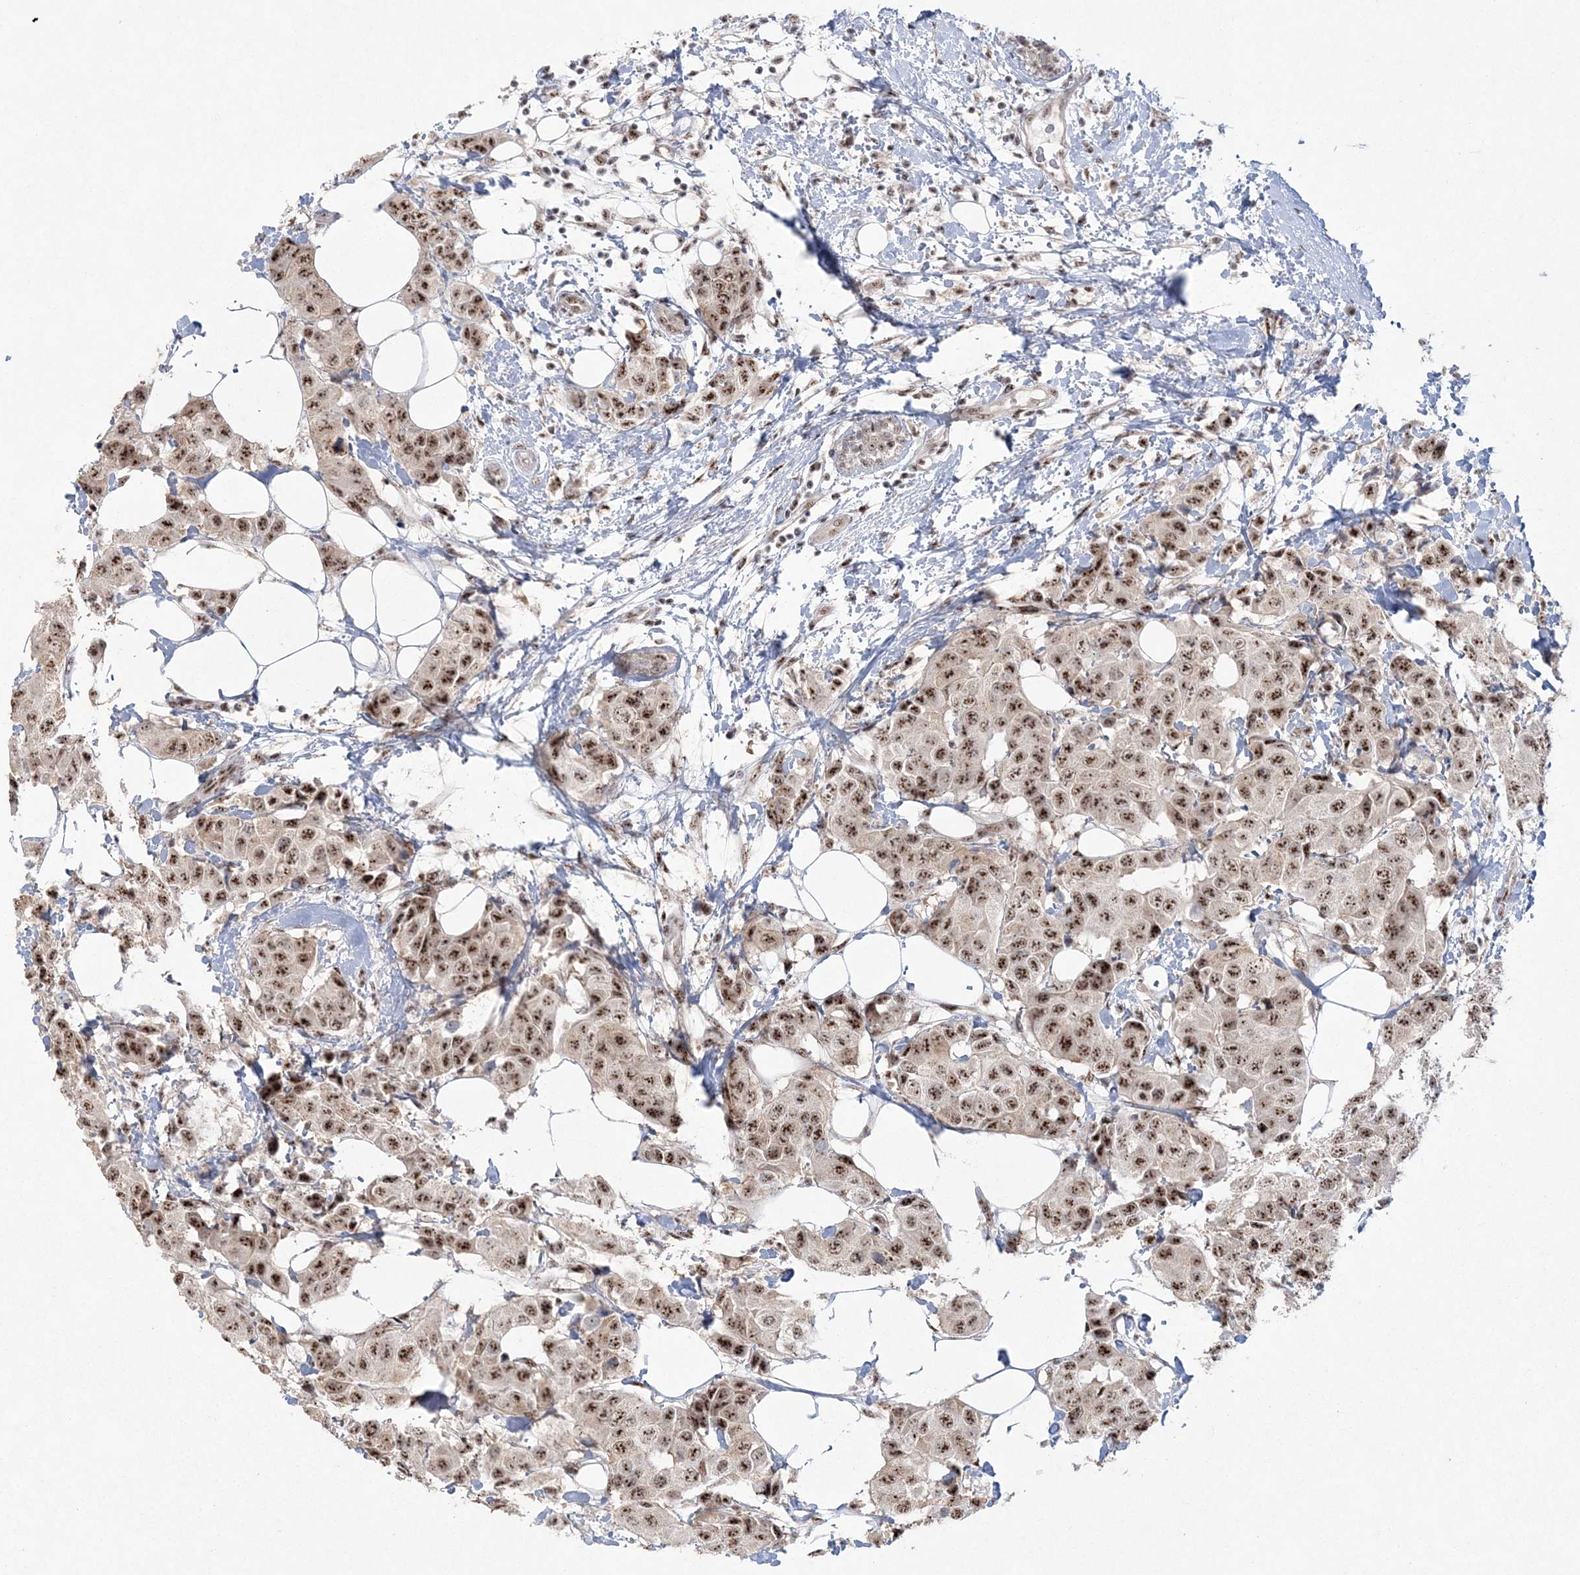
{"staining": {"intensity": "moderate", "quantity": ">75%", "location": "nuclear"}, "tissue": "breast cancer", "cell_type": "Tumor cells", "image_type": "cancer", "snomed": [{"axis": "morphology", "description": "Normal tissue, NOS"}, {"axis": "morphology", "description": "Duct carcinoma"}, {"axis": "topography", "description": "Breast"}], "caption": "Immunohistochemical staining of invasive ductal carcinoma (breast) displays moderate nuclear protein expression in about >75% of tumor cells.", "gene": "KDM6B", "patient": {"sex": "female", "age": 39}}